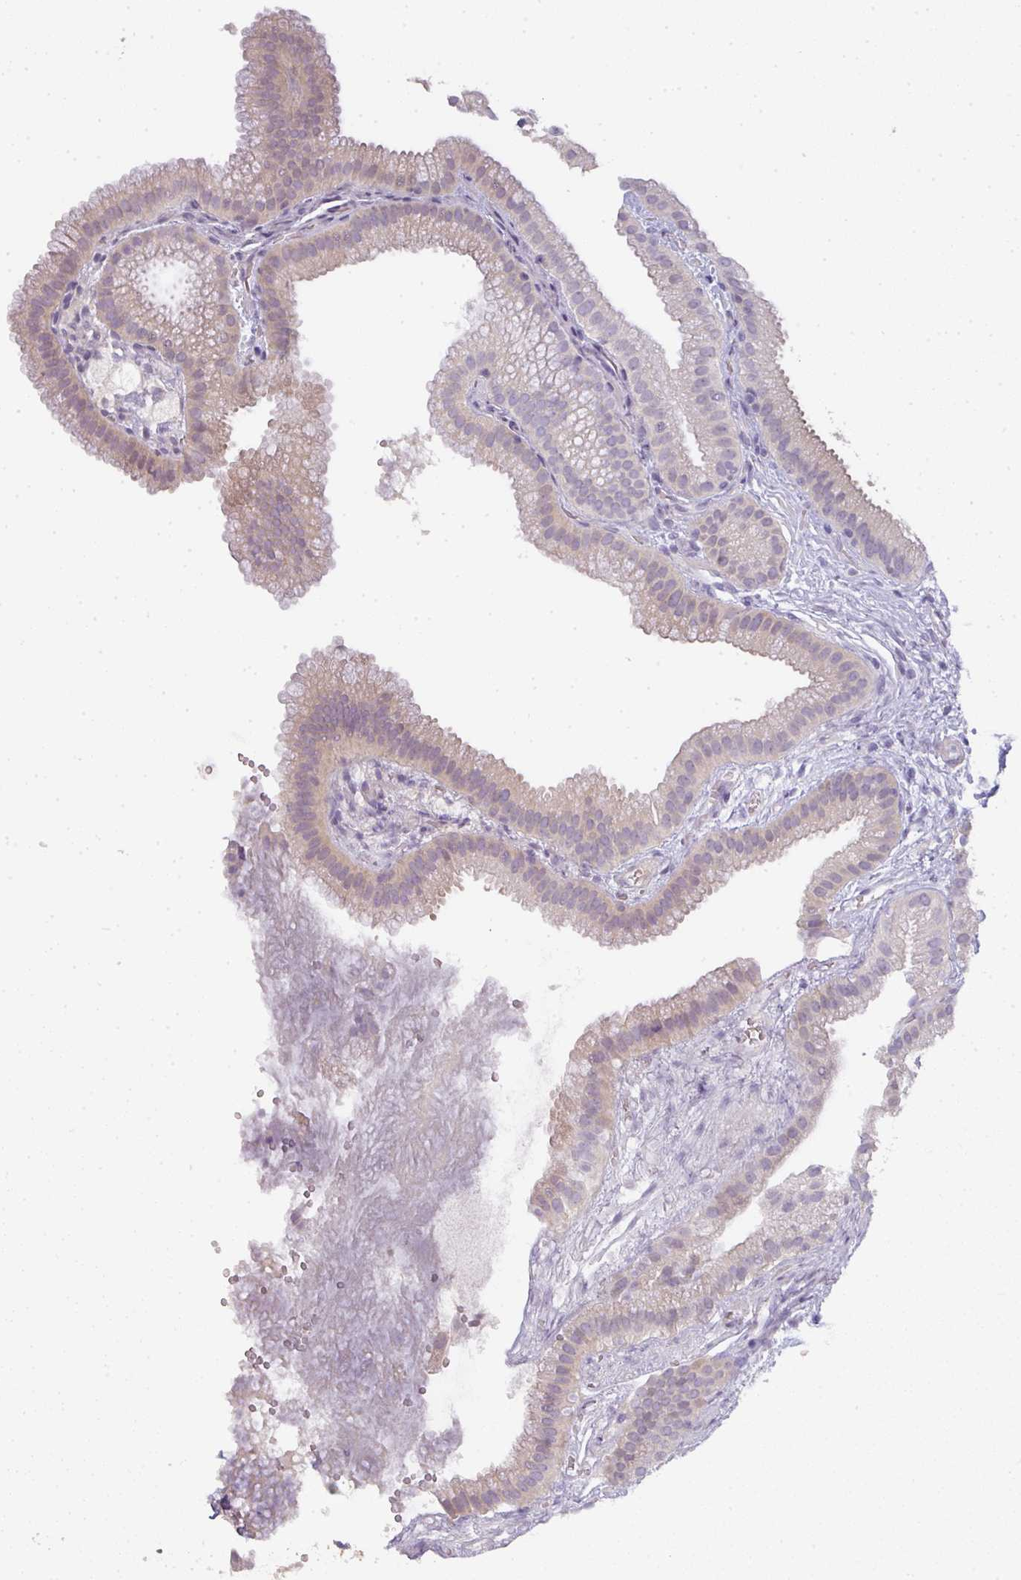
{"staining": {"intensity": "weak", "quantity": "<25%", "location": "cytoplasmic/membranous"}, "tissue": "gallbladder", "cell_type": "Glandular cells", "image_type": "normal", "snomed": [{"axis": "morphology", "description": "Normal tissue, NOS"}, {"axis": "topography", "description": "Gallbladder"}], "caption": "There is no significant expression in glandular cells of gallbladder. Brightfield microscopy of immunohistochemistry stained with DAB (3,3'-diaminobenzidine) (brown) and hematoxylin (blue), captured at high magnification.", "gene": "HHEX", "patient": {"sex": "female", "age": 63}}